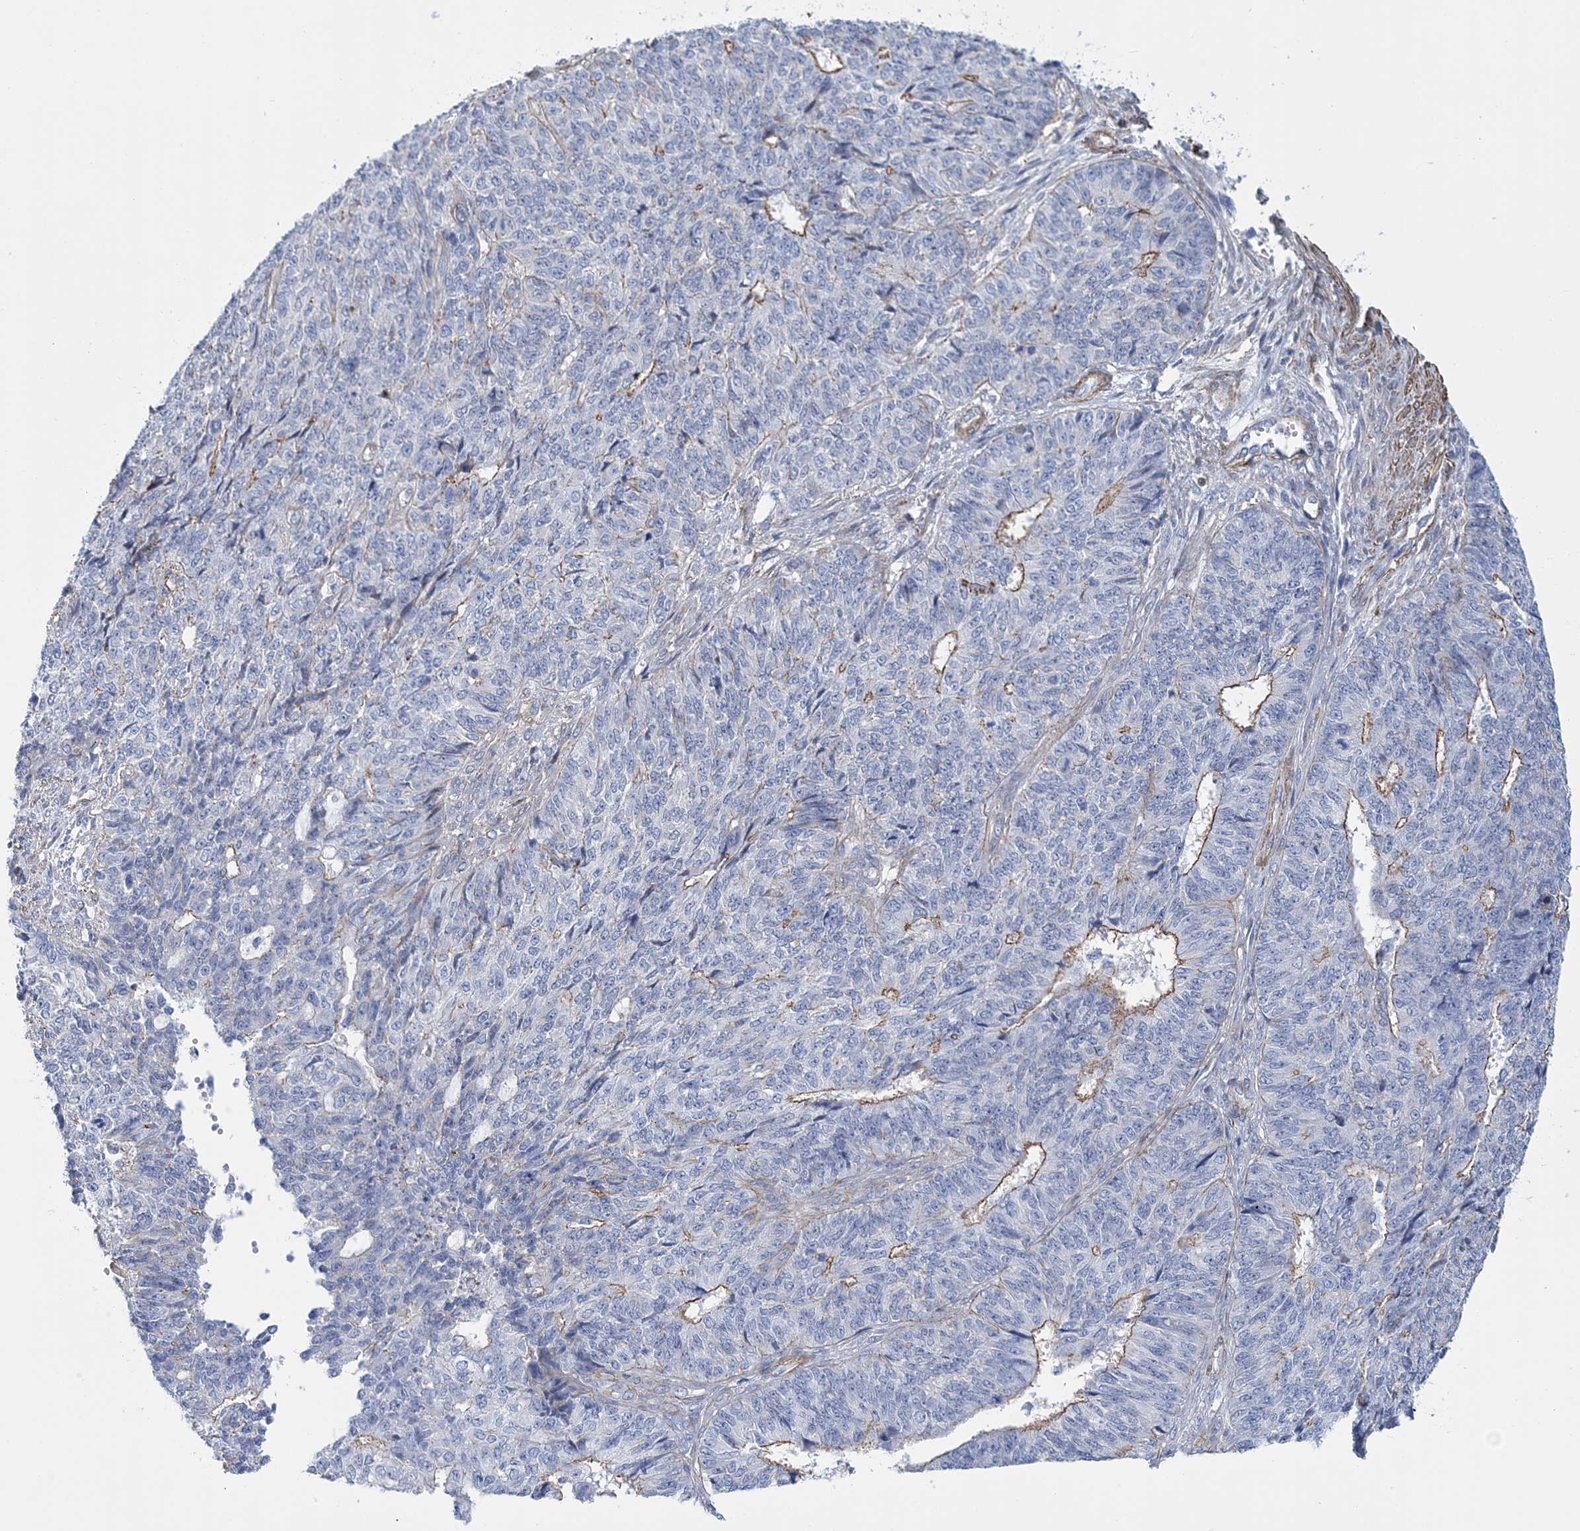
{"staining": {"intensity": "moderate", "quantity": "<25%", "location": "cytoplasmic/membranous"}, "tissue": "endometrial cancer", "cell_type": "Tumor cells", "image_type": "cancer", "snomed": [{"axis": "morphology", "description": "Adenocarcinoma, NOS"}, {"axis": "topography", "description": "Endometrium"}], "caption": "IHC of human endometrial cancer (adenocarcinoma) exhibits low levels of moderate cytoplasmic/membranous staining in approximately <25% of tumor cells.", "gene": "C11orf21", "patient": {"sex": "female", "age": 32}}